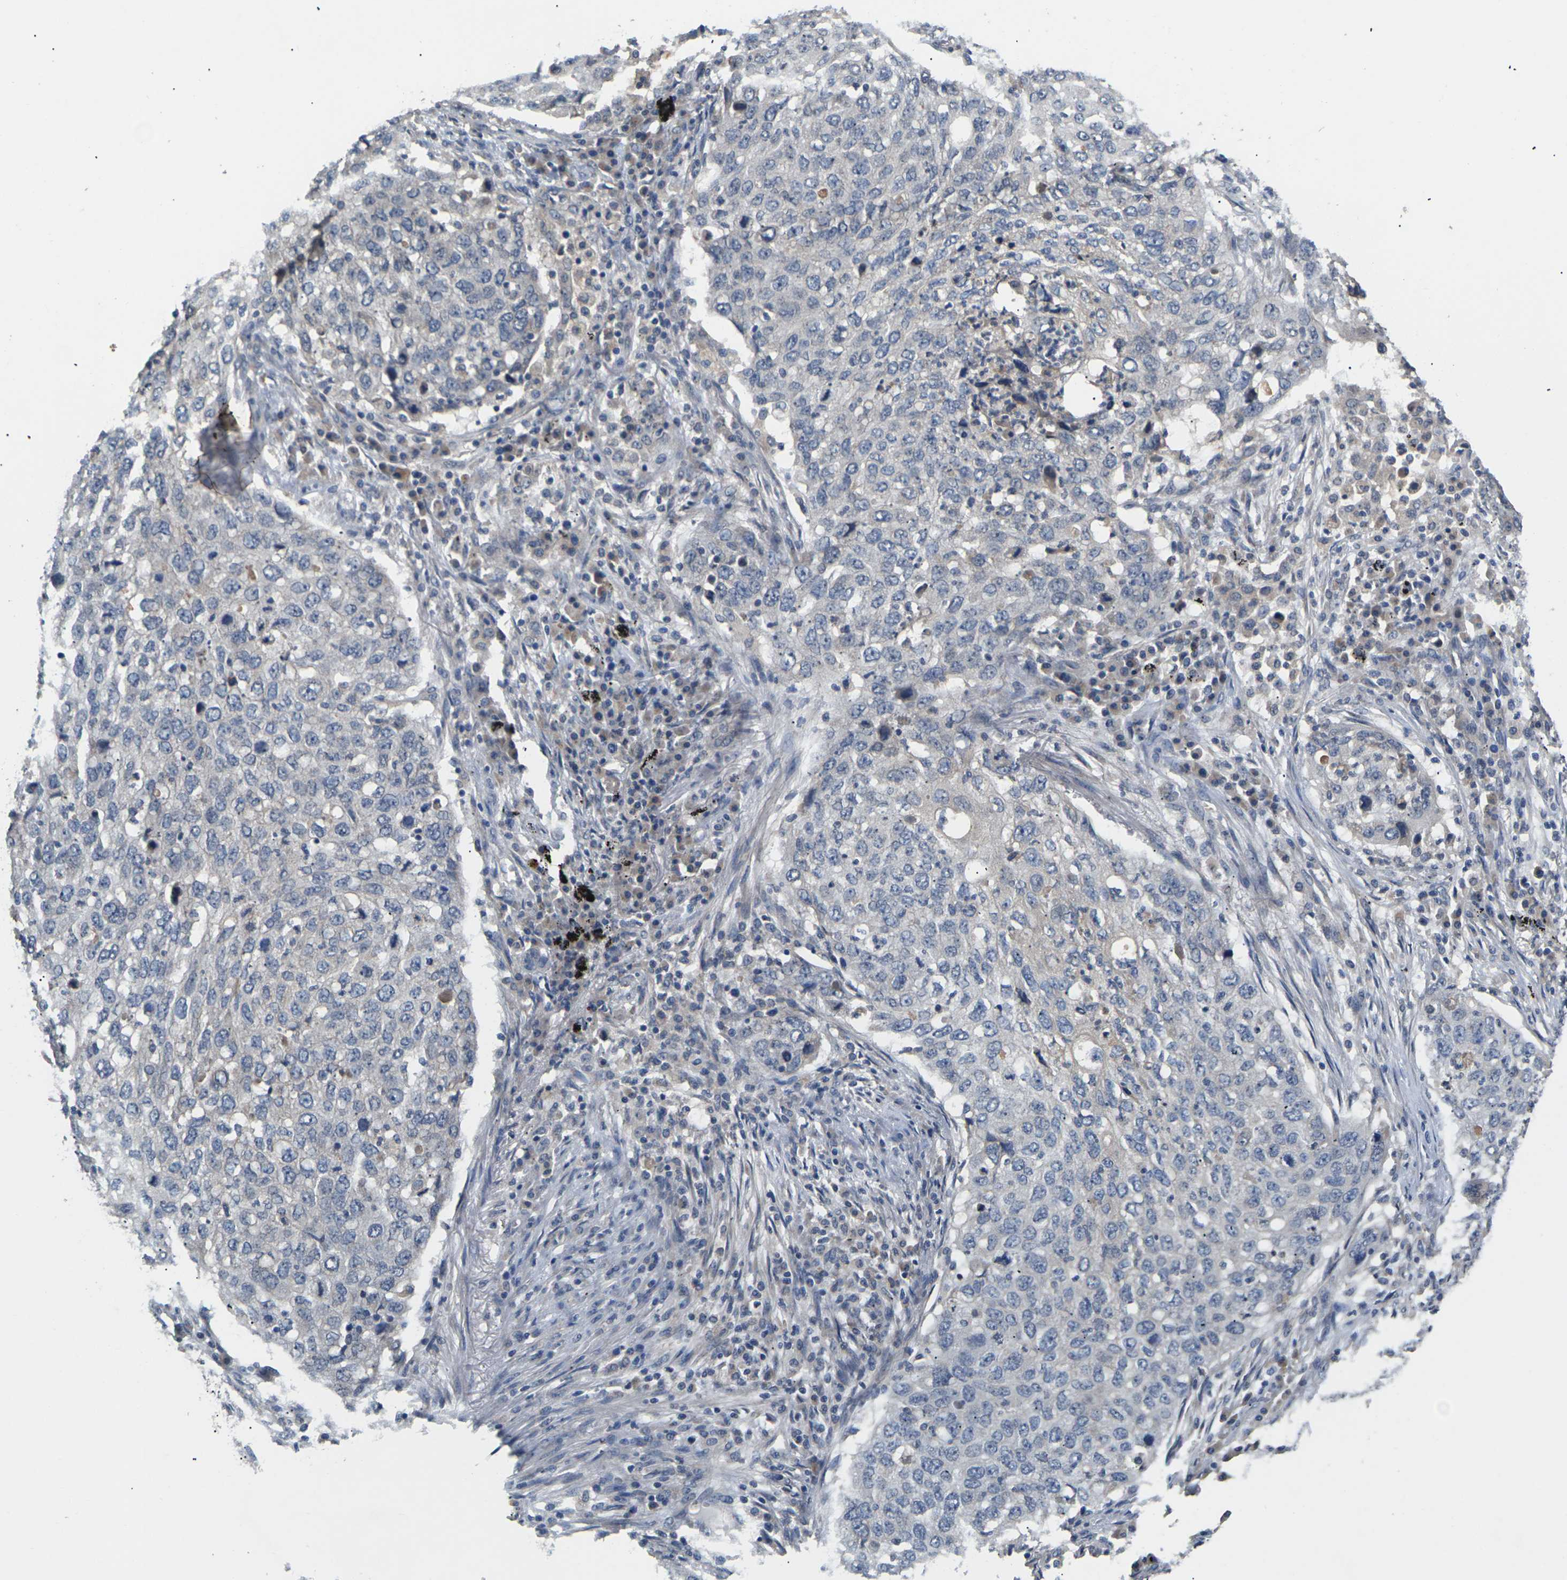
{"staining": {"intensity": "negative", "quantity": "none", "location": "none"}, "tissue": "lung cancer", "cell_type": "Tumor cells", "image_type": "cancer", "snomed": [{"axis": "morphology", "description": "Squamous cell carcinoma, NOS"}, {"axis": "topography", "description": "Lung"}], "caption": "The histopathology image reveals no significant staining in tumor cells of squamous cell carcinoma (lung). Nuclei are stained in blue.", "gene": "SLC2A2", "patient": {"sex": "female", "age": 63}}